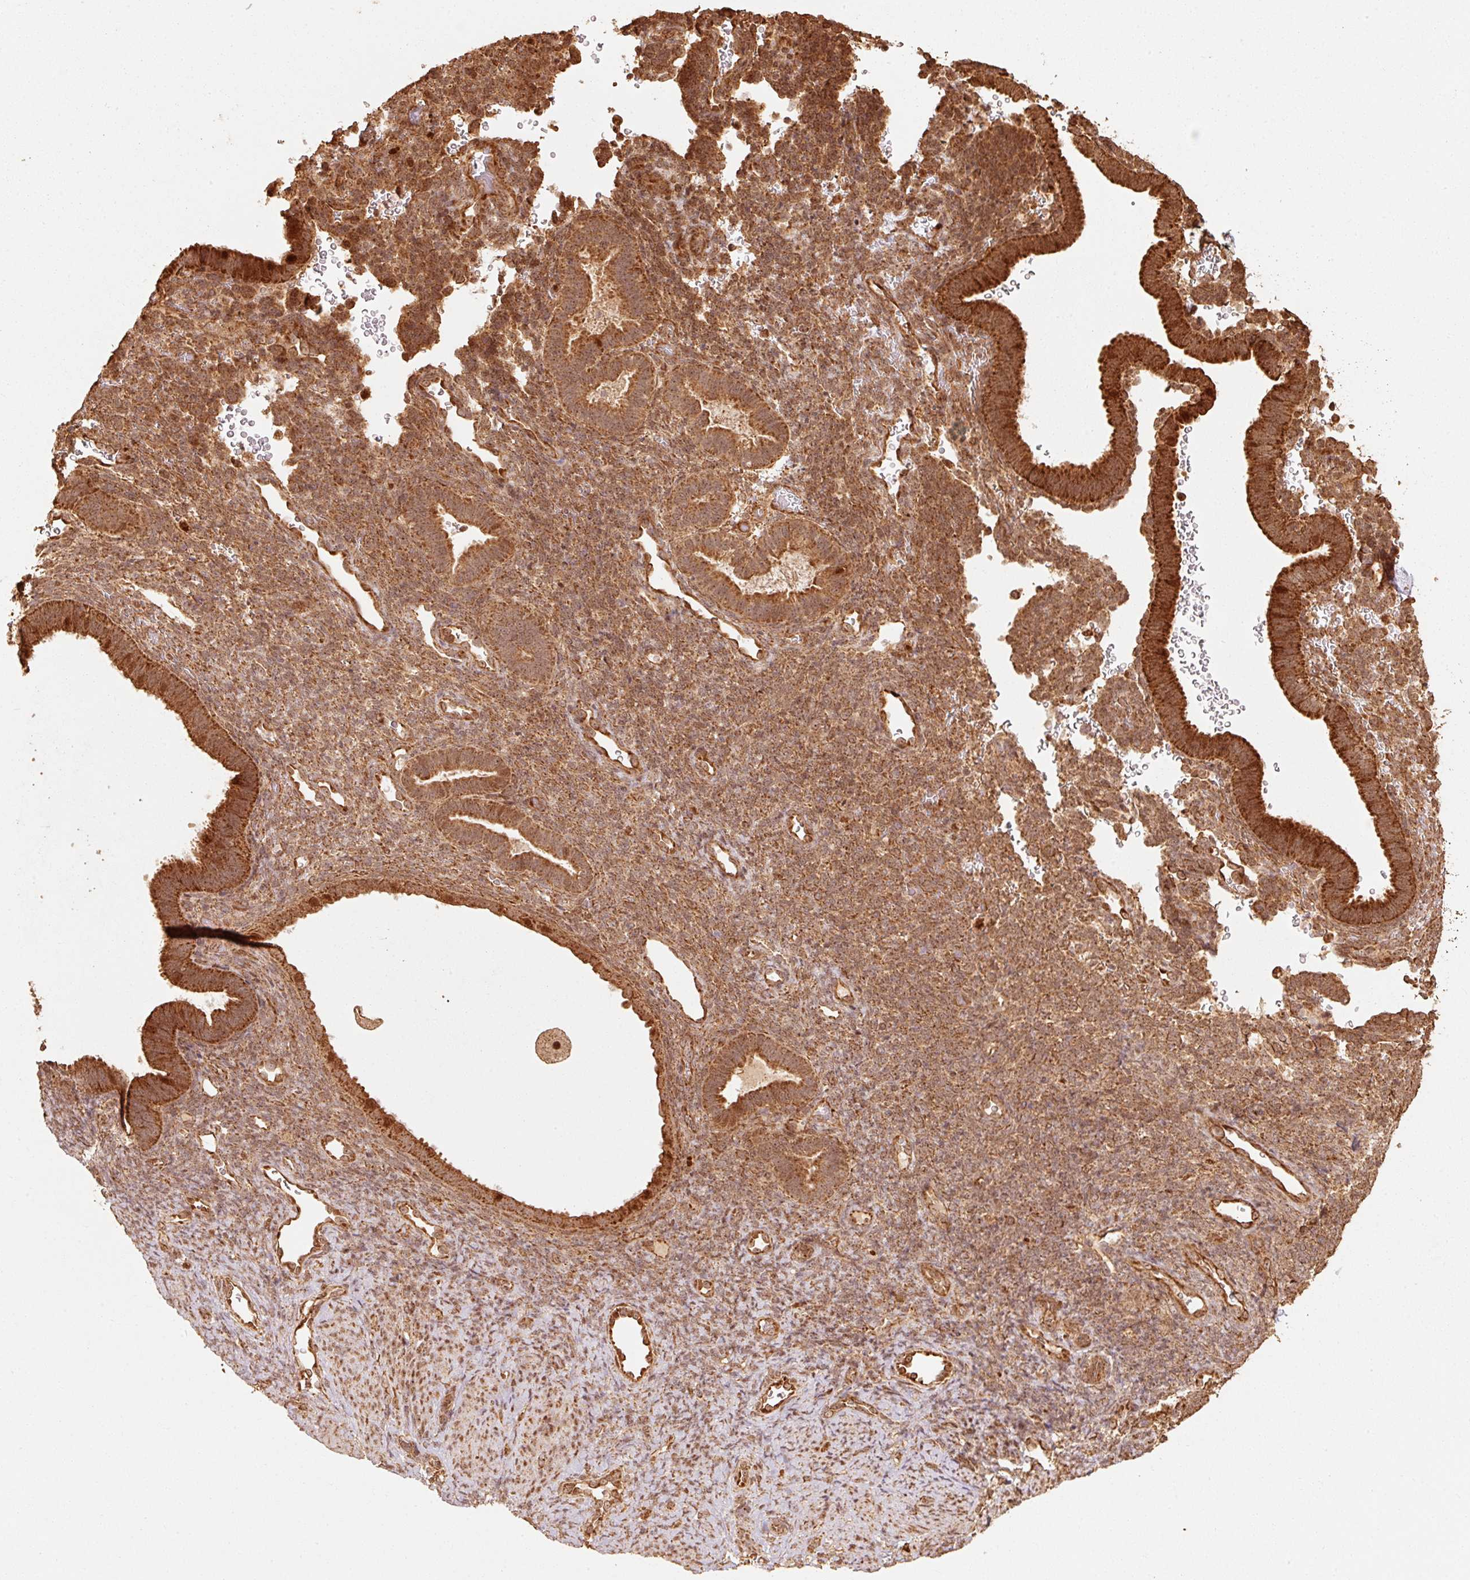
{"staining": {"intensity": "moderate", "quantity": ">75%", "location": "cytoplasmic/membranous"}, "tissue": "endometrium", "cell_type": "Cells in endometrial stroma", "image_type": "normal", "snomed": [{"axis": "morphology", "description": "Normal tissue, NOS"}, {"axis": "topography", "description": "Endometrium"}], "caption": "Endometrium stained for a protein shows moderate cytoplasmic/membranous positivity in cells in endometrial stroma. (DAB (3,3'-diaminobenzidine) IHC with brightfield microscopy, high magnification).", "gene": "MRPL16", "patient": {"sex": "female", "age": 34}}